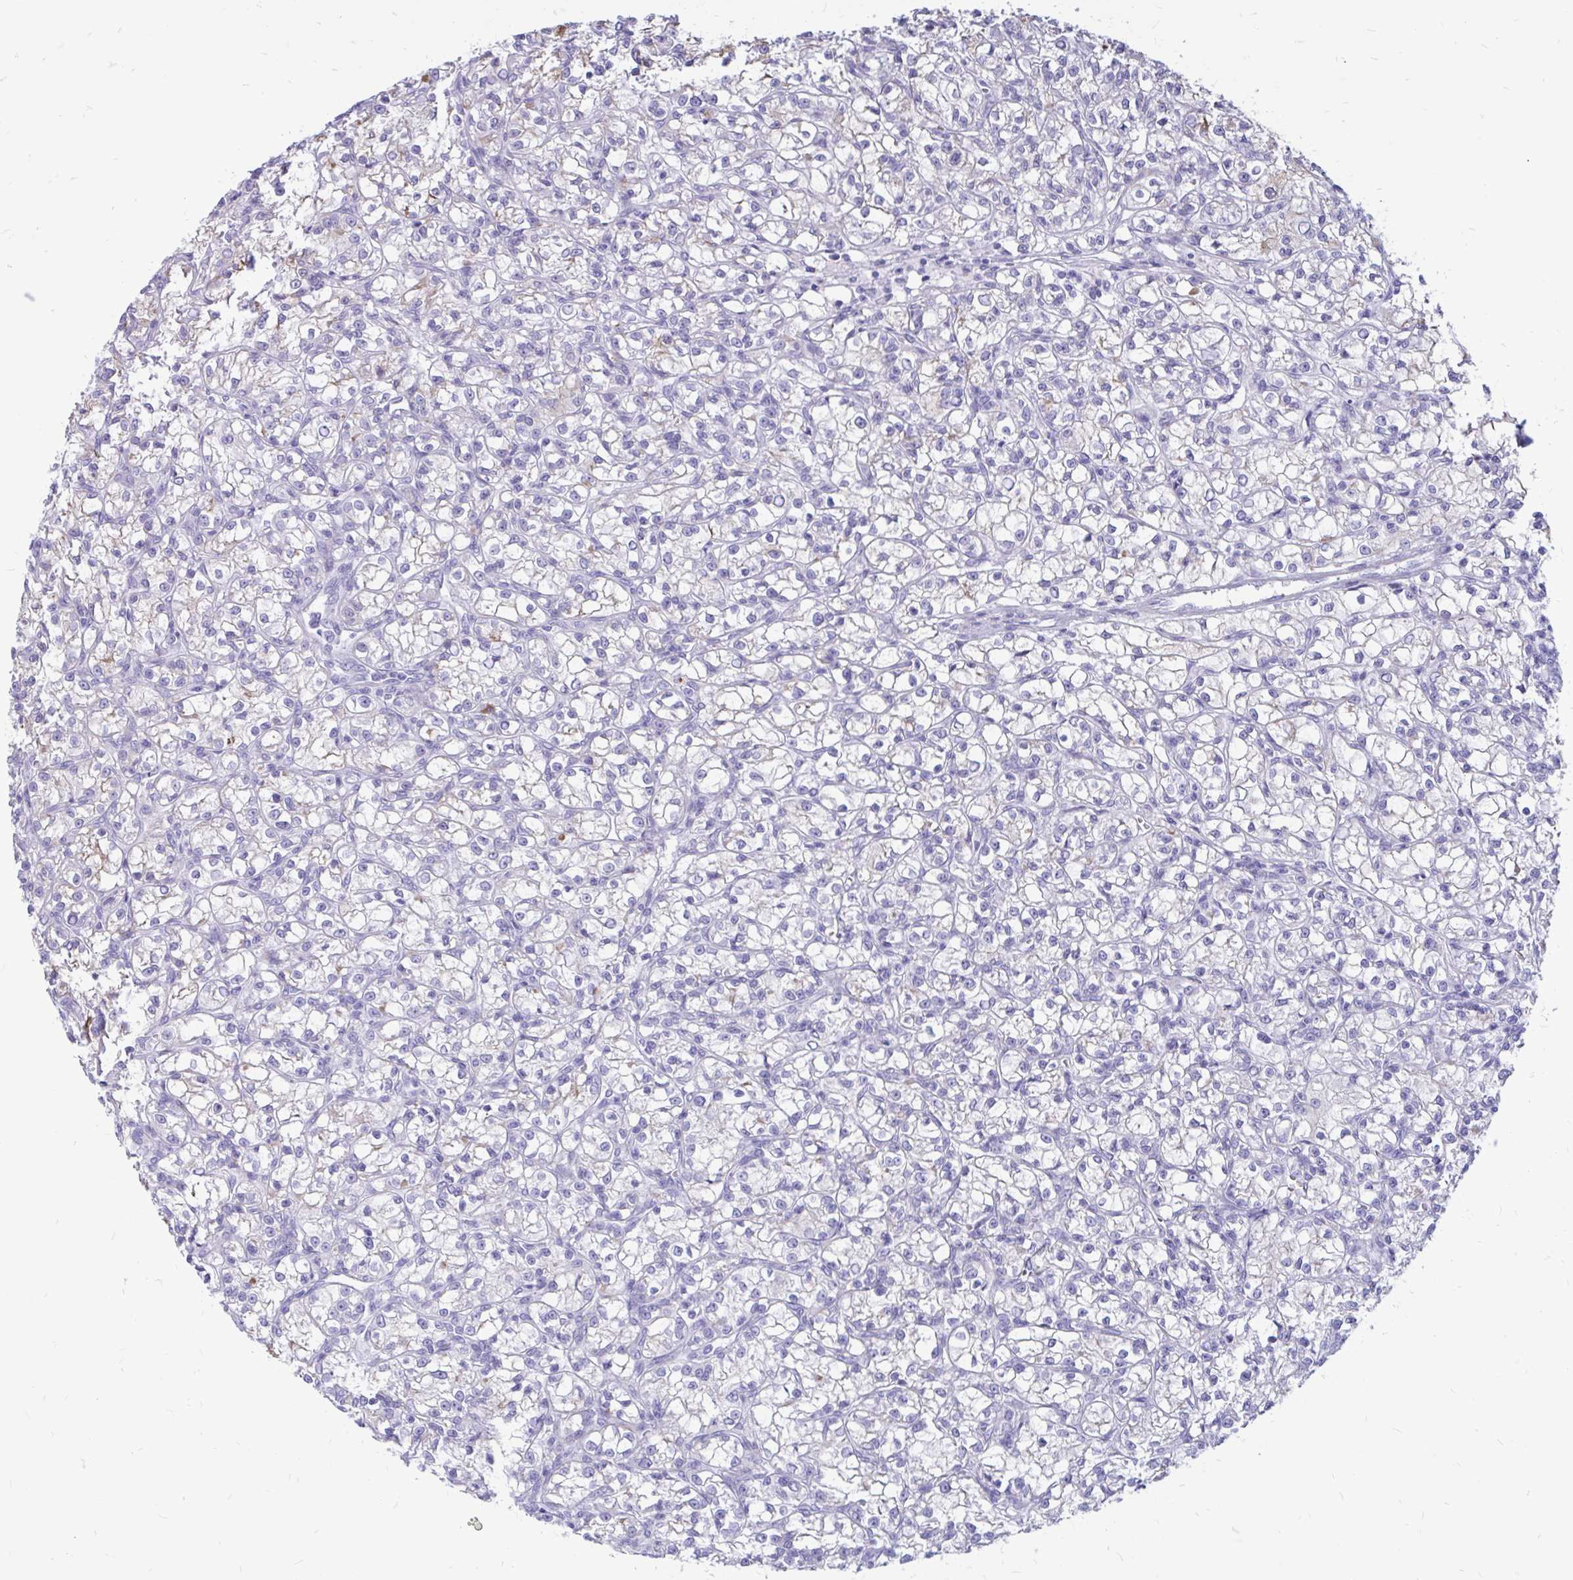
{"staining": {"intensity": "negative", "quantity": "none", "location": "none"}, "tissue": "renal cancer", "cell_type": "Tumor cells", "image_type": "cancer", "snomed": [{"axis": "morphology", "description": "Adenocarcinoma, NOS"}, {"axis": "topography", "description": "Kidney"}], "caption": "The immunohistochemistry micrograph has no significant positivity in tumor cells of renal adenocarcinoma tissue. (Brightfield microscopy of DAB immunohistochemistry at high magnification).", "gene": "IGSF5", "patient": {"sex": "female", "age": 59}}